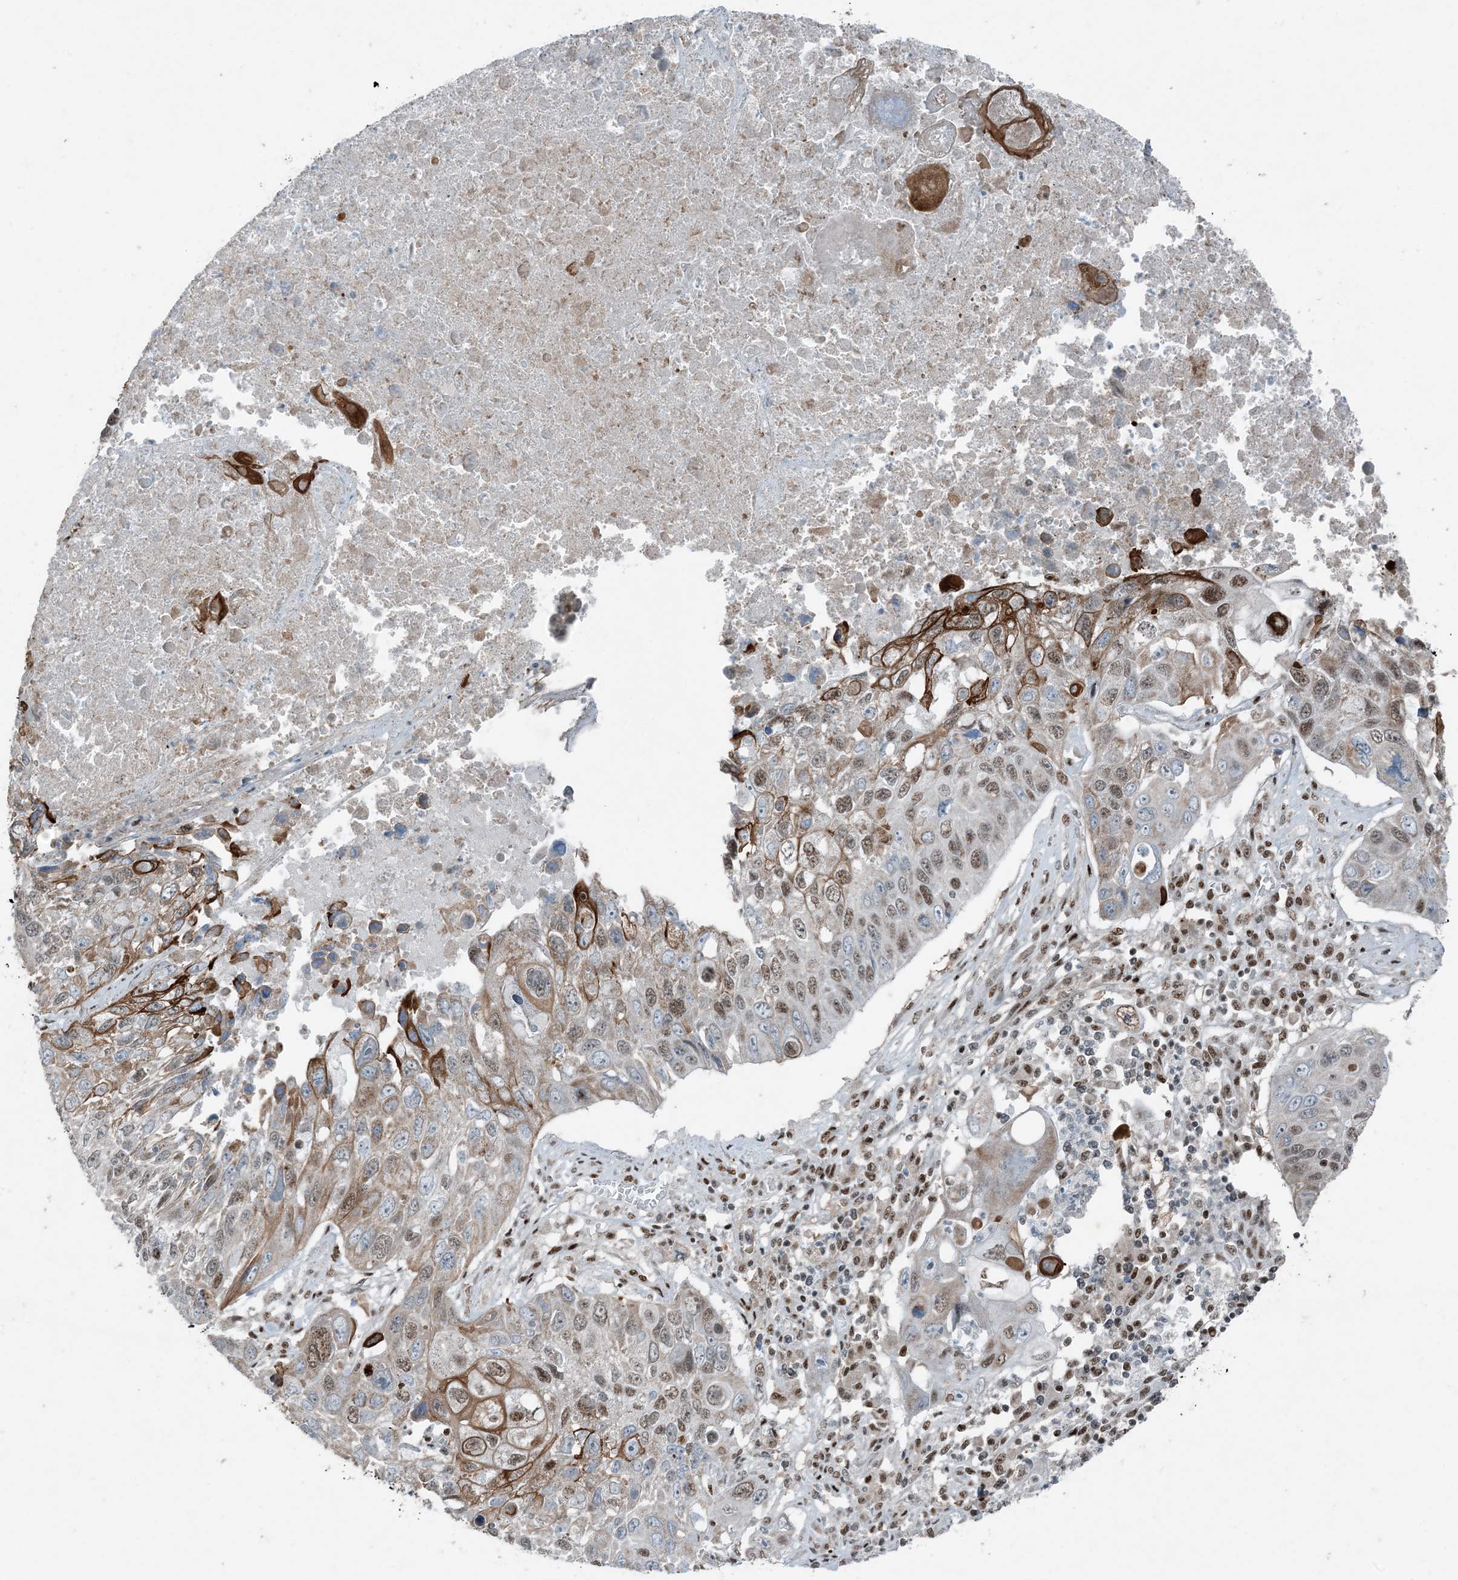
{"staining": {"intensity": "moderate", "quantity": ">75%", "location": "cytoplasmic/membranous,nuclear"}, "tissue": "lung cancer", "cell_type": "Tumor cells", "image_type": "cancer", "snomed": [{"axis": "morphology", "description": "Squamous cell carcinoma, NOS"}, {"axis": "topography", "description": "Lung"}], "caption": "Human lung squamous cell carcinoma stained with a brown dye exhibits moderate cytoplasmic/membranous and nuclear positive positivity in approximately >75% of tumor cells.", "gene": "TADA2B", "patient": {"sex": "male", "age": 61}}